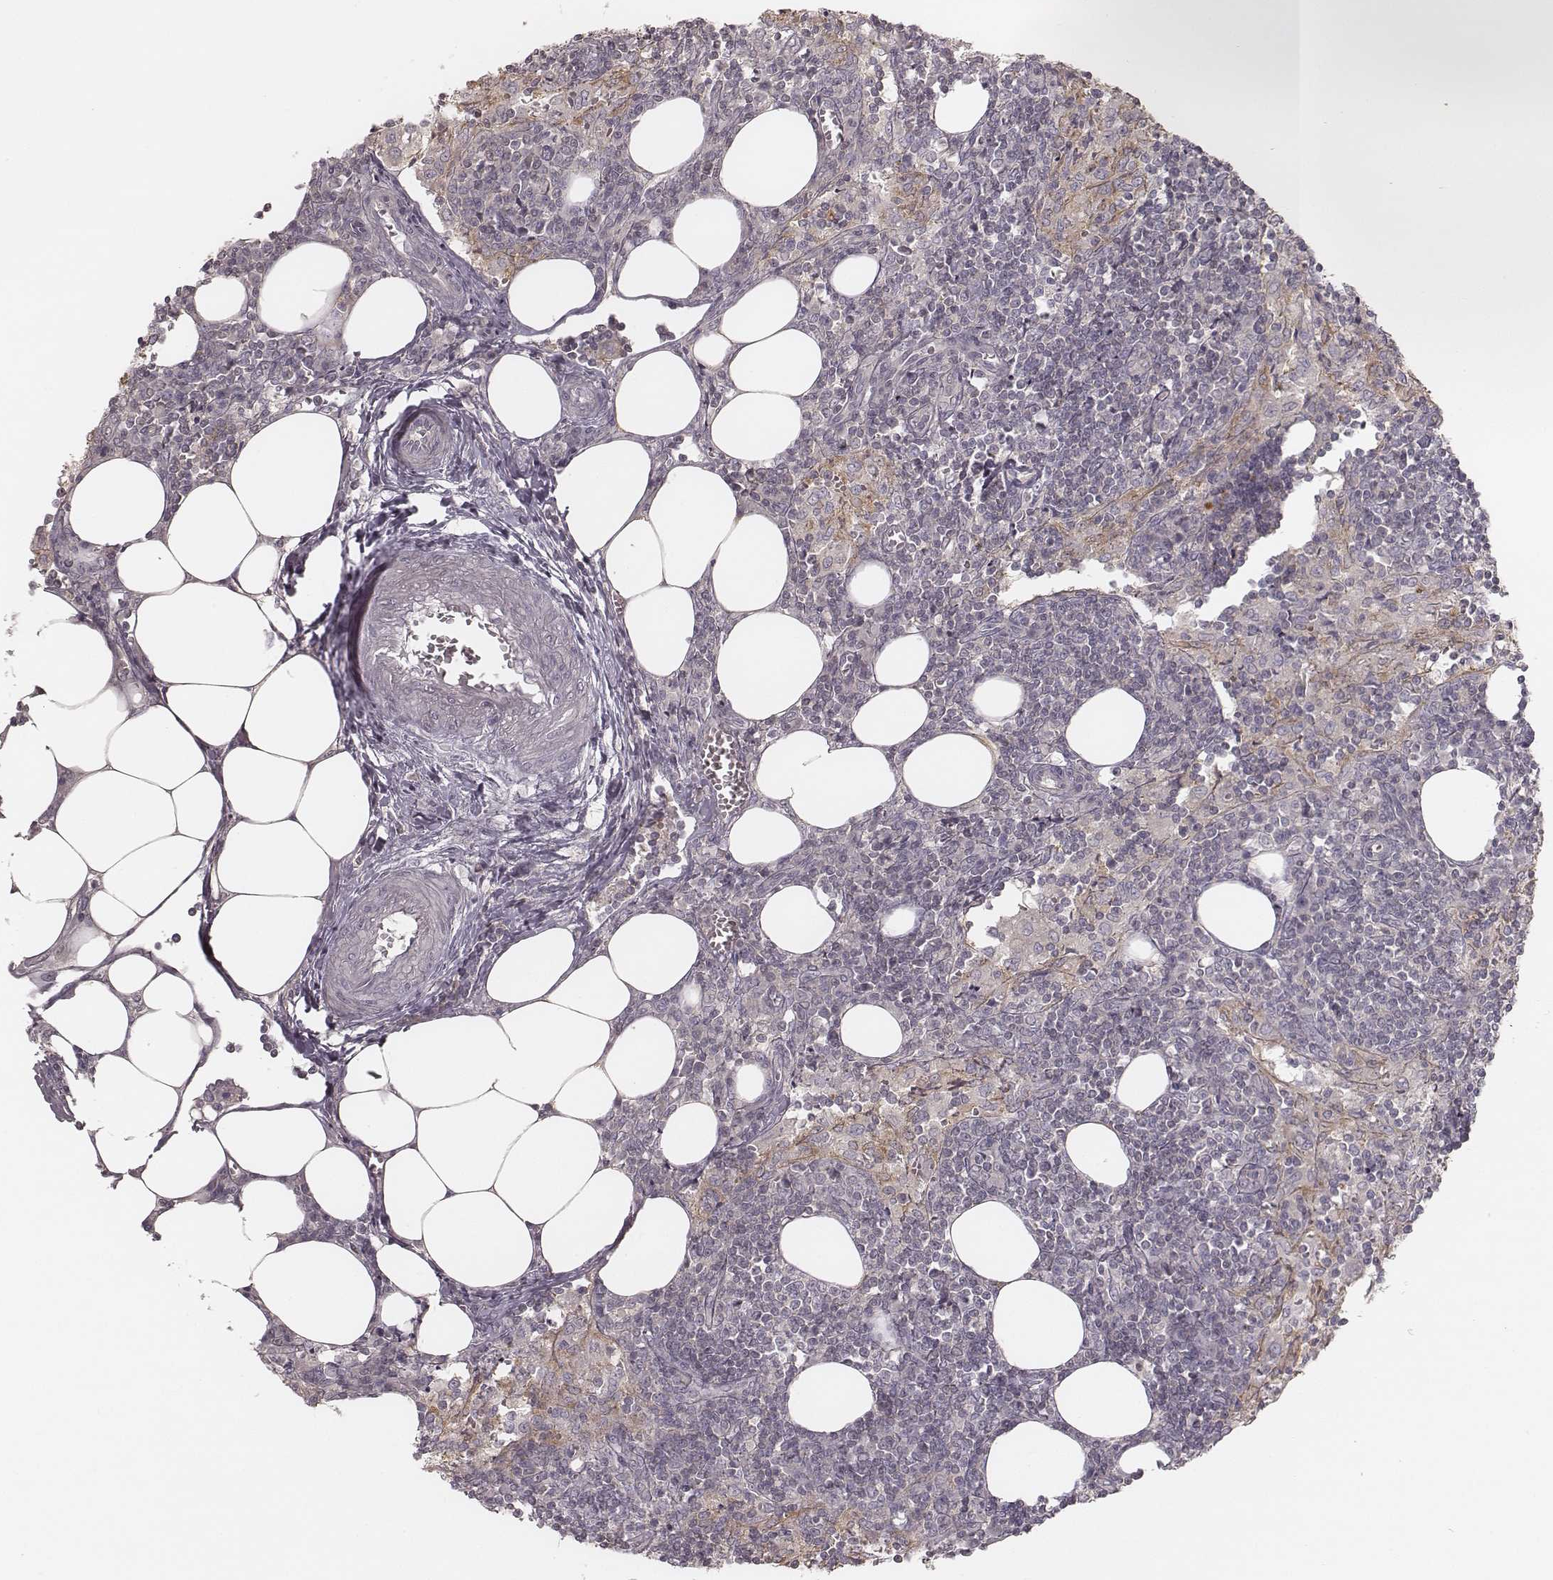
{"staining": {"intensity": "weak", "quantity": "<25%", "location": "cytoplasmic/membranous"}, "tissue": "lymph node", "cell_type": "Germinal center cells", "image_type": "normal", "snomed": [{"axis": "morphology", "description": "Normal tissue, NOS"}, {"axis": "topography", "description": "Lymph node"}], "caption": "The image shows no significant positivity in germinal center cells of lymph node. (Immunohistochemistry (ihc), brightfield microscopy, high magnification).", "gene": "TDRD5", "patient": {"sex": "male", "age": 55}}